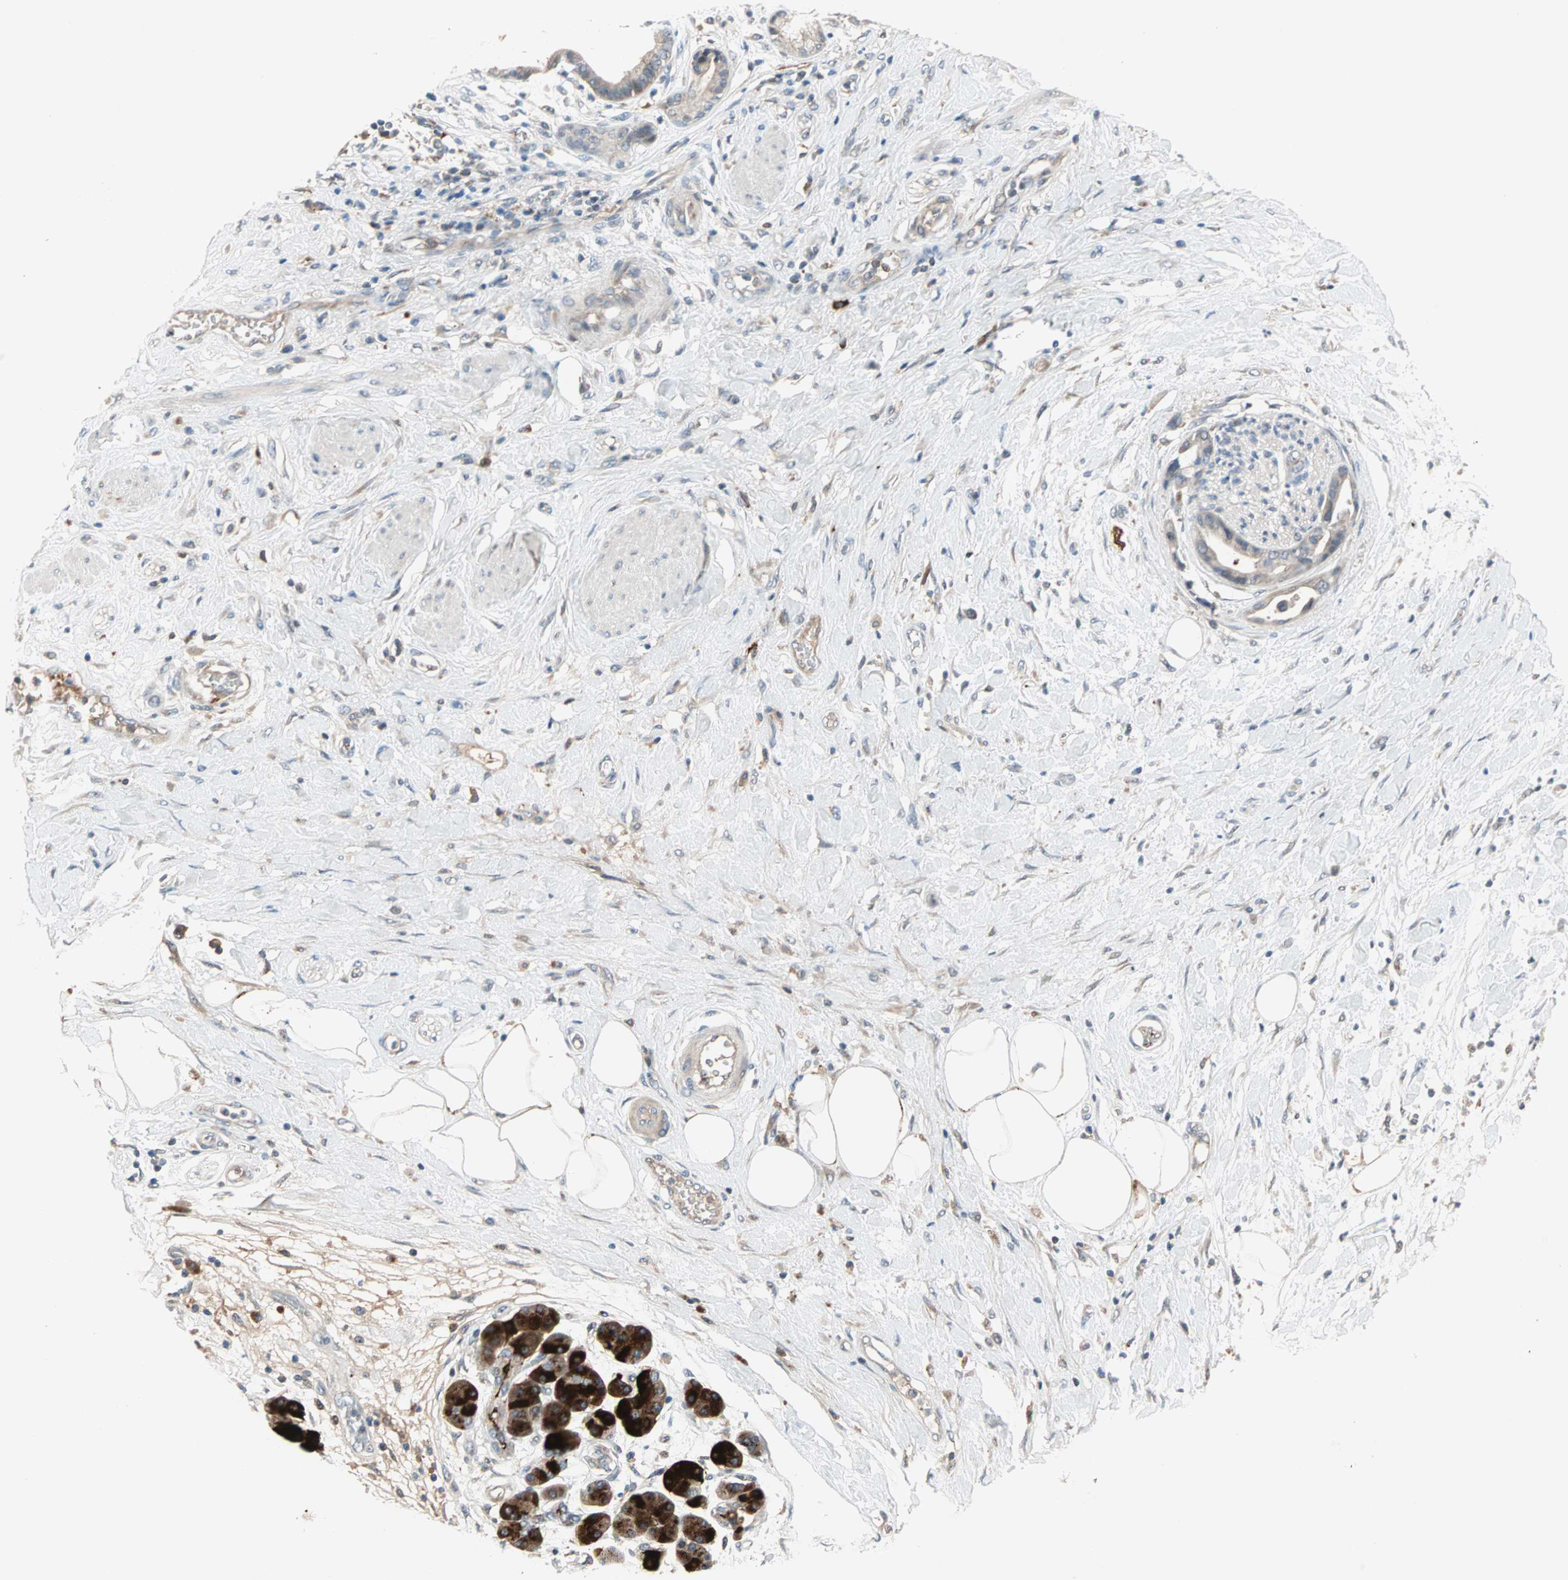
{"staining": {"intensity": "moderate", "quantity": "25%-75%", "location": "cytoplasmic/membranous"}, "tissue": "pancreatic cancer", "cell_type": "Tumor cells", "image_type": "cancer", "snomed": [{"axis": "morphology", "description": "Adenocarcinoma, NOS"}, {"axis": "morphology", "description": "Adenocarcinoma, metastatic, NOS"}, {"axis": "topography", "description": "Lymph node"}, {"axis": "topography", "description": "Pancreas"}, {"axis": "topography", "description": "Duodenum"}], "caption": "Pancreatic metastatic adenocarcinoma stained with immunohistochemistry (IHC) displays moderate cytoplasmic/membranous expression in about 25%-75% of tumor cells.", "gene": "PROS1", "patient": {"sex": "female", "age": 64}}